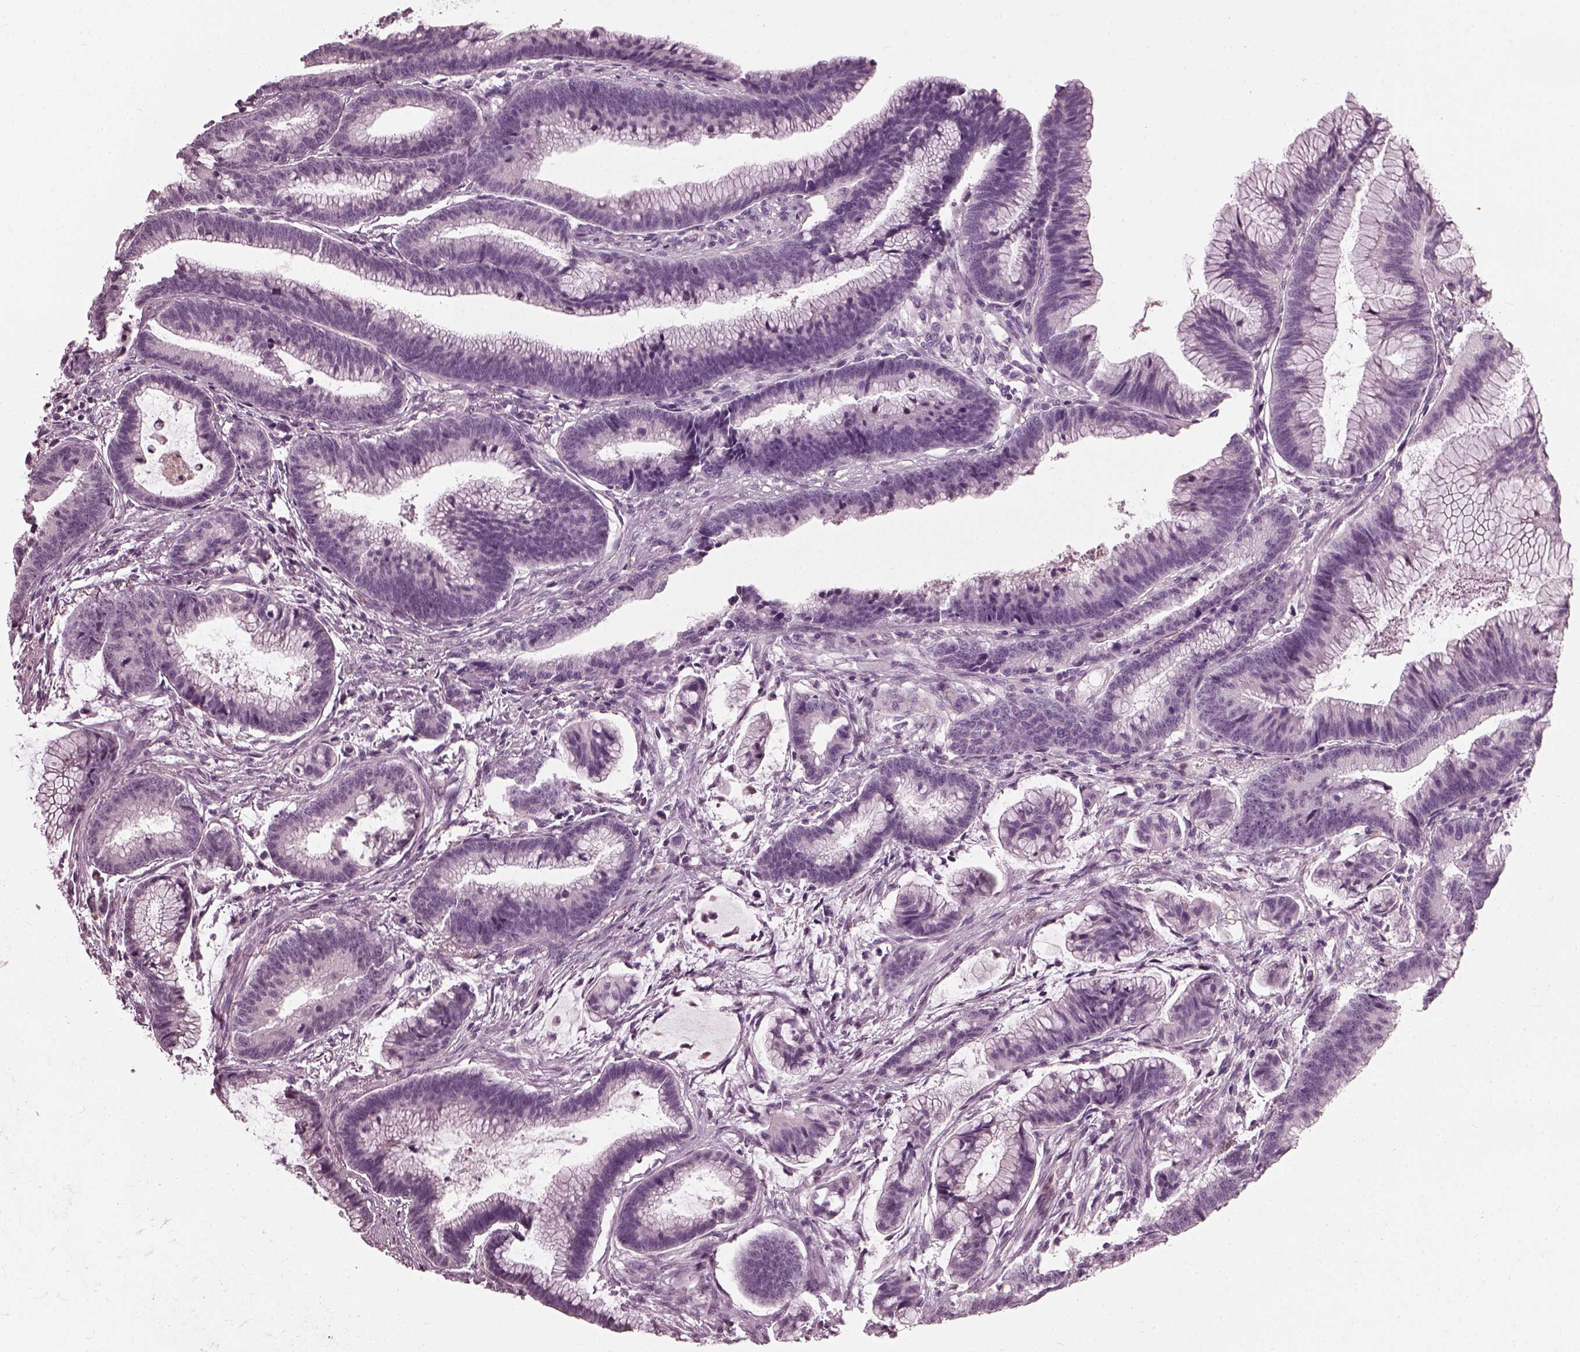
{"staining": {"intensity": "negative", "quantity": "none", "location": "none"}, "tissue": "colorectal cancer", "cell_type": "Tumor cells", "image_type": "cancer", "snomed": [{"axis": "morphology", "description": "Adenocarcinoma, NOS"}, {"axis": "topography", "description": "Colon"}], "caption": "High magnification brightfield microscopy of colorectal adenocarcinoma stained with DAB (3,3'-diaminobenzidine) (brown) and counterstained with hematoxylin (blue): tumor cells show no significant staining.", "gene": "FUT4", "patient": {"sex": "female", "age": 78}}